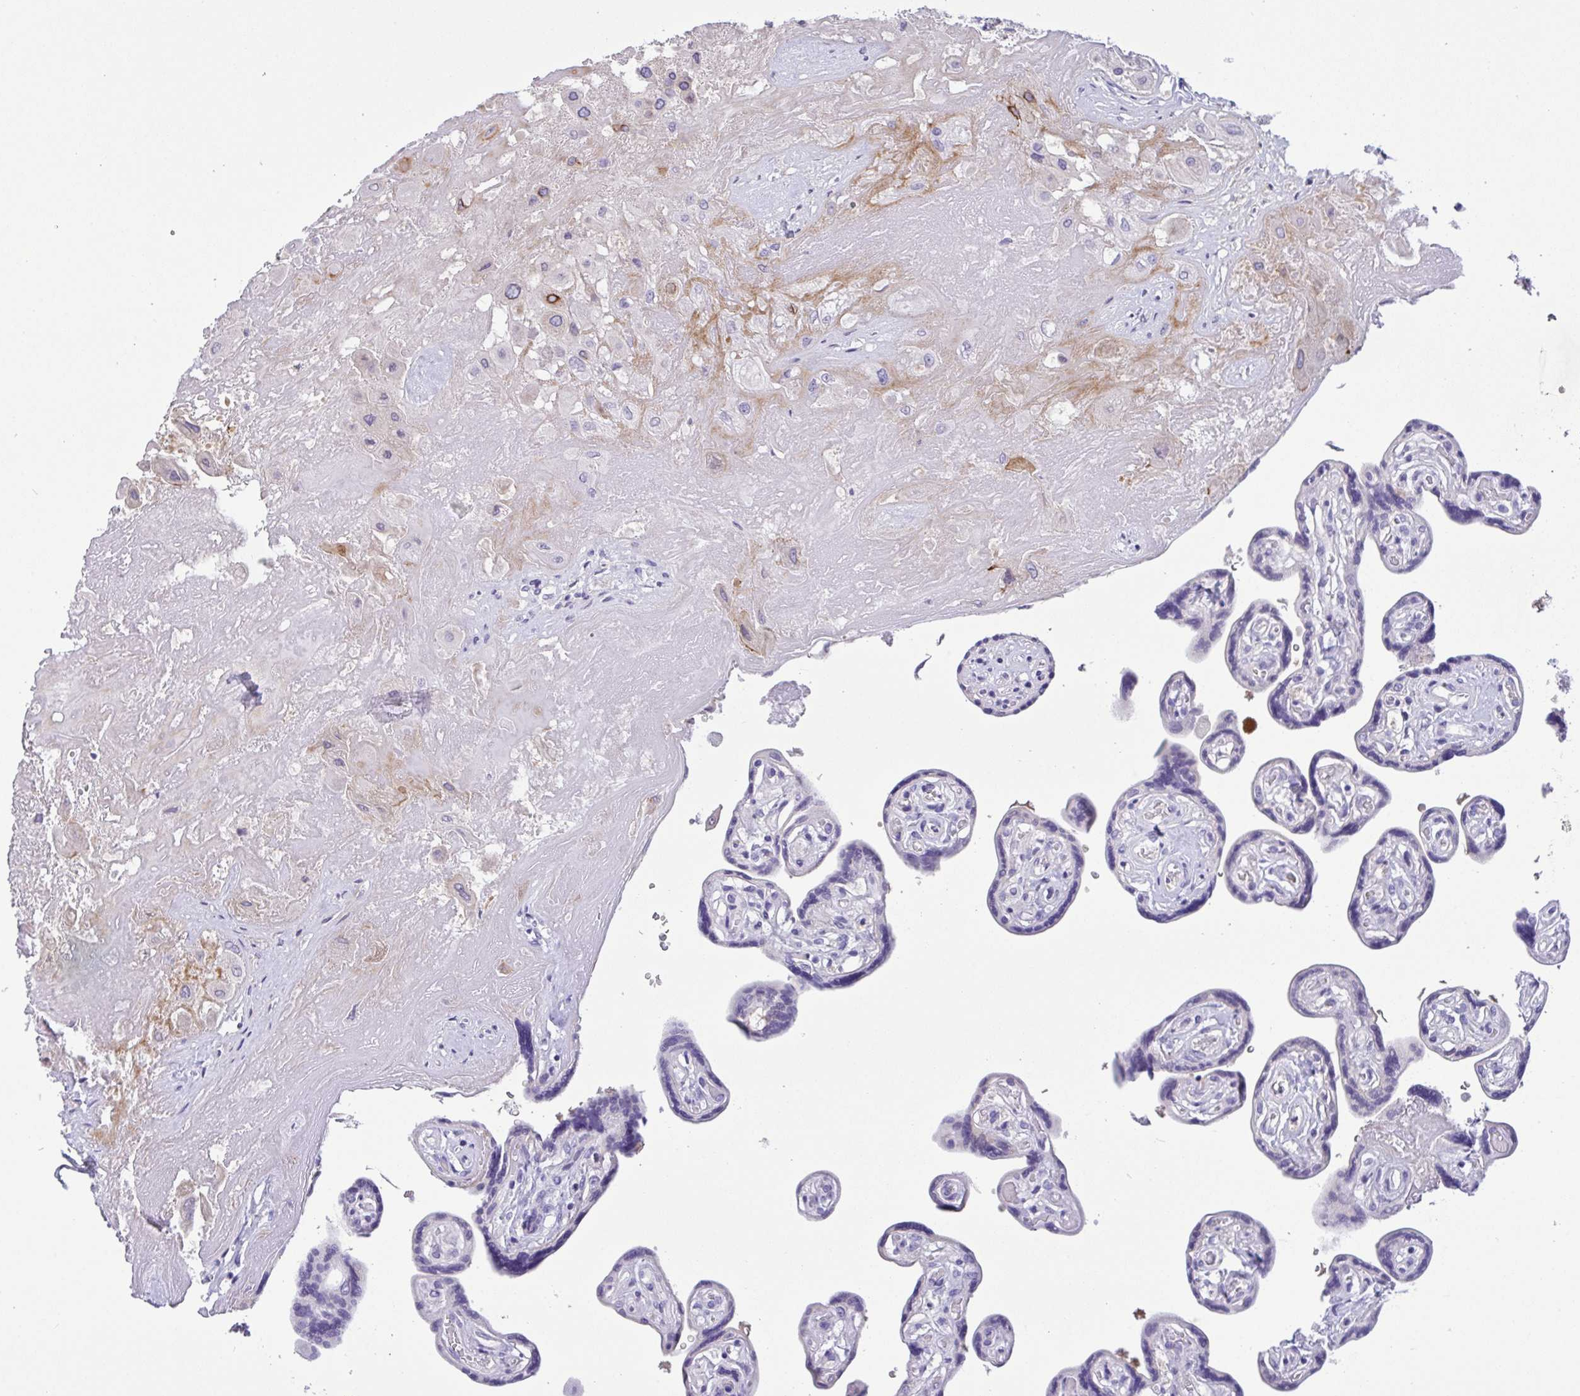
{"staining": {"intensity": "moderate", "quantity": "<25%", "location": "cytoplasmic/membranous"}, "tissue": "placenta", "cell_type": "Decidual cells", "image_type": "normal", "snomed": [{"axis": "morphology", "description": "Normal tissue, NOS"}, {"axis": "topography", "description": "Placenta"}], "caption": "Immunohistochemical staining of normal placenta demonstrates low levels of moderate cytoplasmic/membranous expression in approximately <25% of decidual cells. (DAB (3,3'-diaminobenzidine) = brown stain, brightfield microscopy at high magnification).", "gene": "FBXL20", "patient": {"sex": "female", "age": 32}}